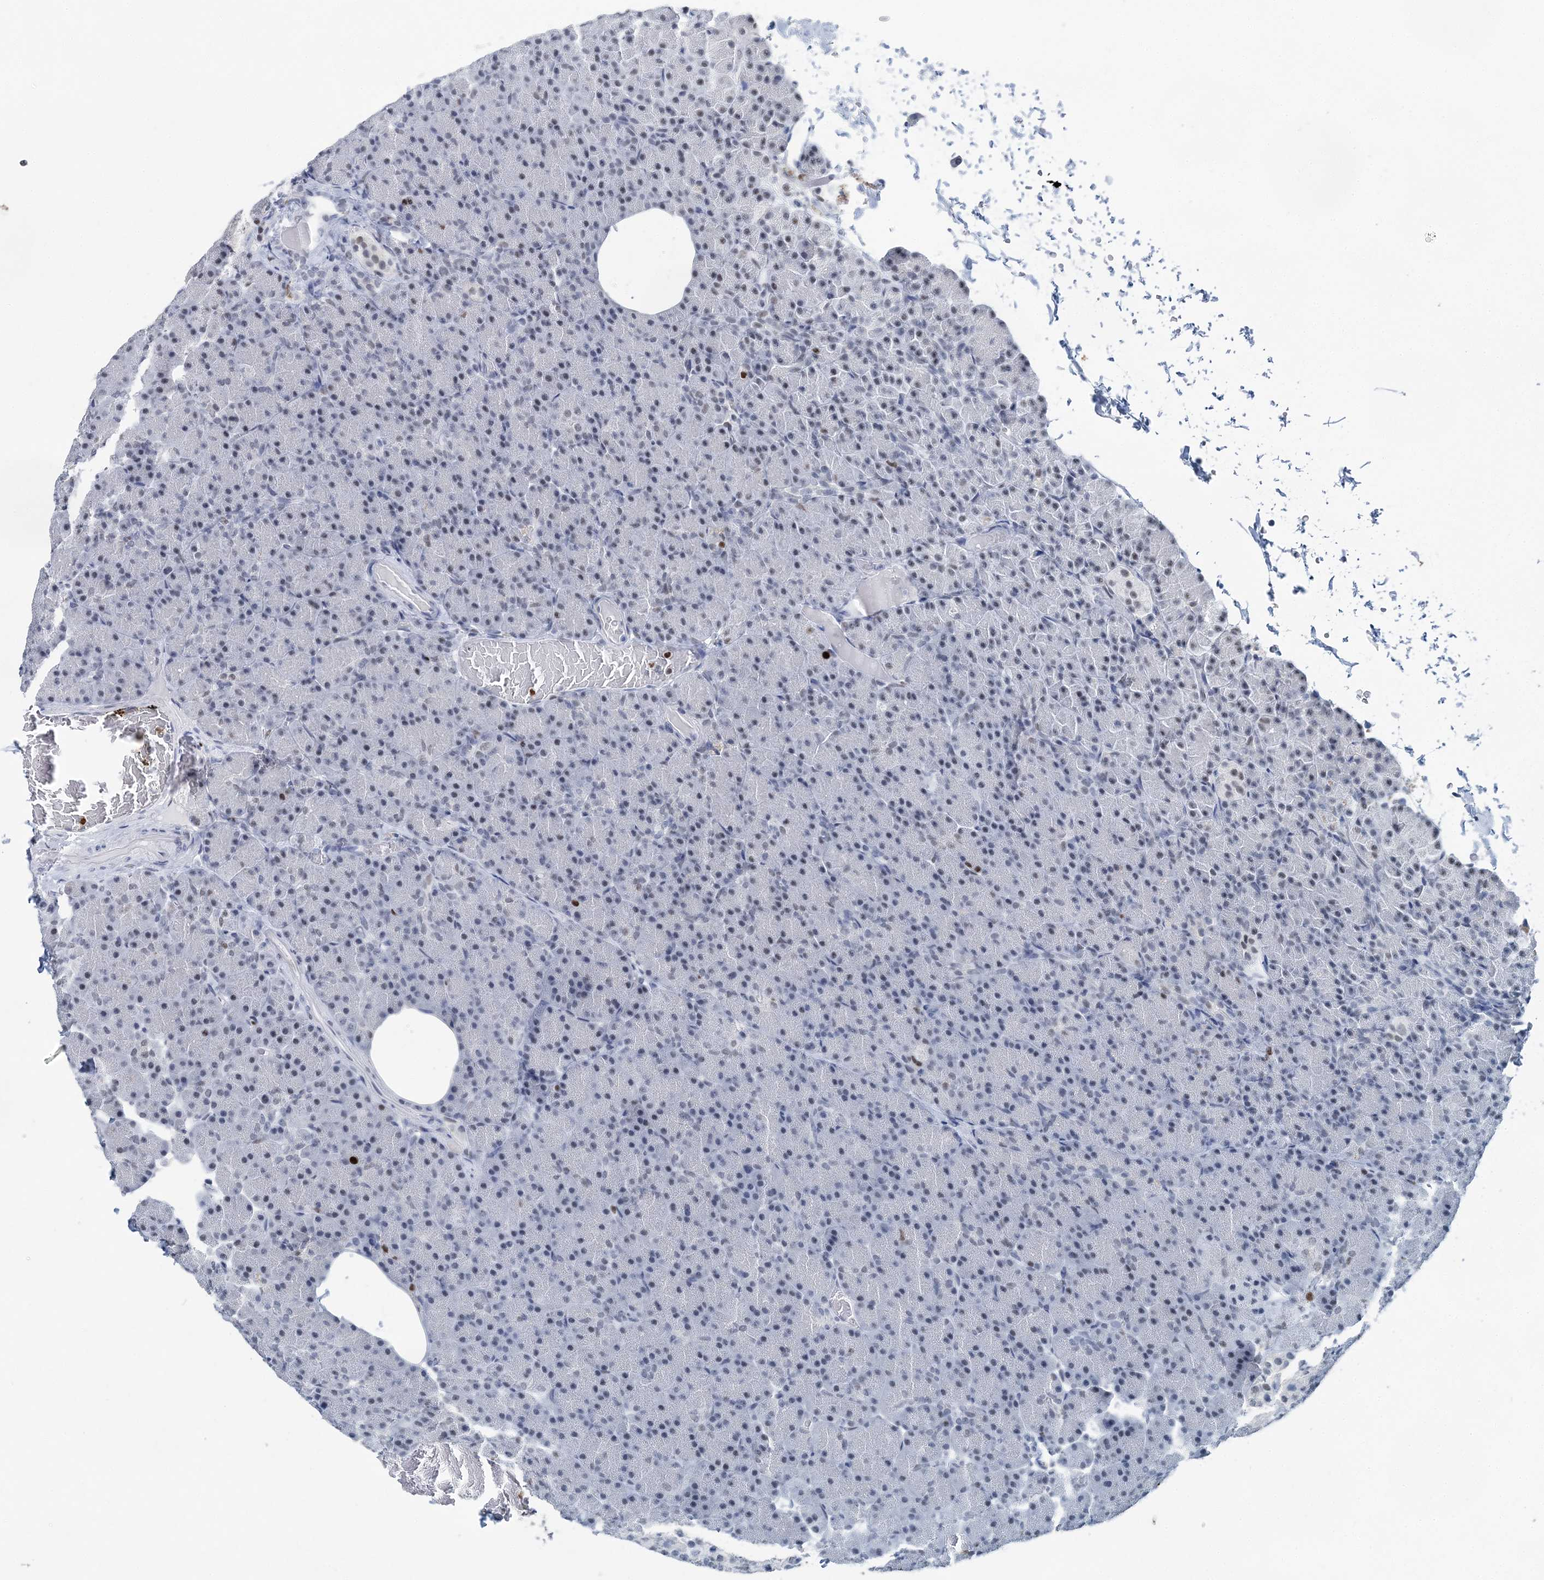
{"staining": {"intensity": "moderate", "quantity": "<25%", "location": "nuclear"}, "tissue": "pancreas", "cell_type": "Exocrine glandular cells", "image_type": "normal", "snomed": [{"axis": "morphology", "description": "Normal tissue, NOS"}, {"axis": "topography", "description": "Pancreas"}], "caption": "High-magnification brightfield microscopy of unremarkable pancreas stained with DAB (brown) and counterstained with hematoxylin (blue). exocrine glandular cells exhibit moderate nuclear positivity is appreciated in approximately<25% of cells.", "gene": "HAT1", "patient": {"sex": "female", "age": 43}}